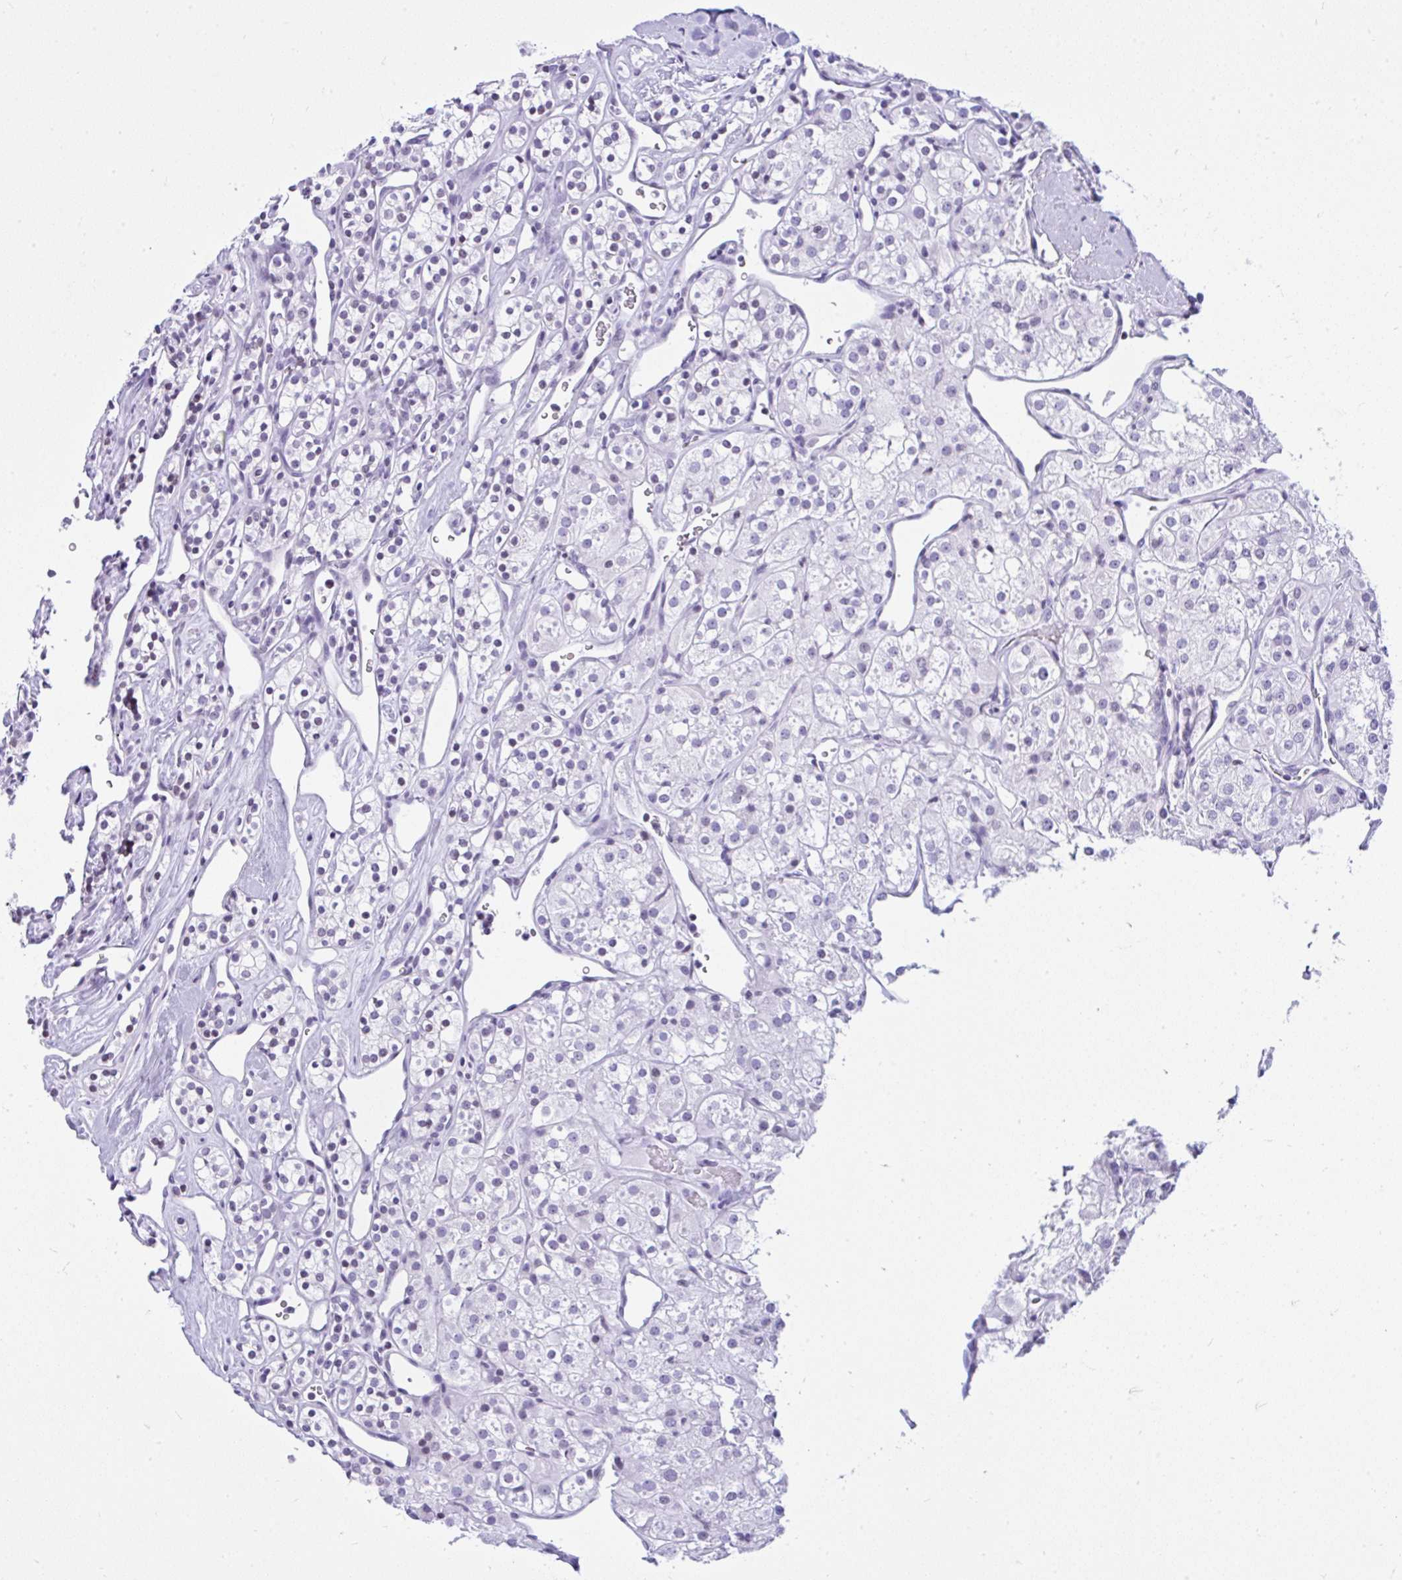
{"staining": {"intensity": "negative", "quantity": "none", "location": "none"}, "tissue": "renal cancer", "cell_type": "Tumor cells", "image_type": "cancer", "snomed": [{"axis": "morphology", "description": "Adenocarcinoma, NOS"}, {"axis": "topography", "description": "Kidney"}], "caption": "Immunohistochemistry of human renal adenocarcinoma shows no staining in tumor cells.", "gene": "KRT27", "patient": {"sex": "male", "age": 77}}